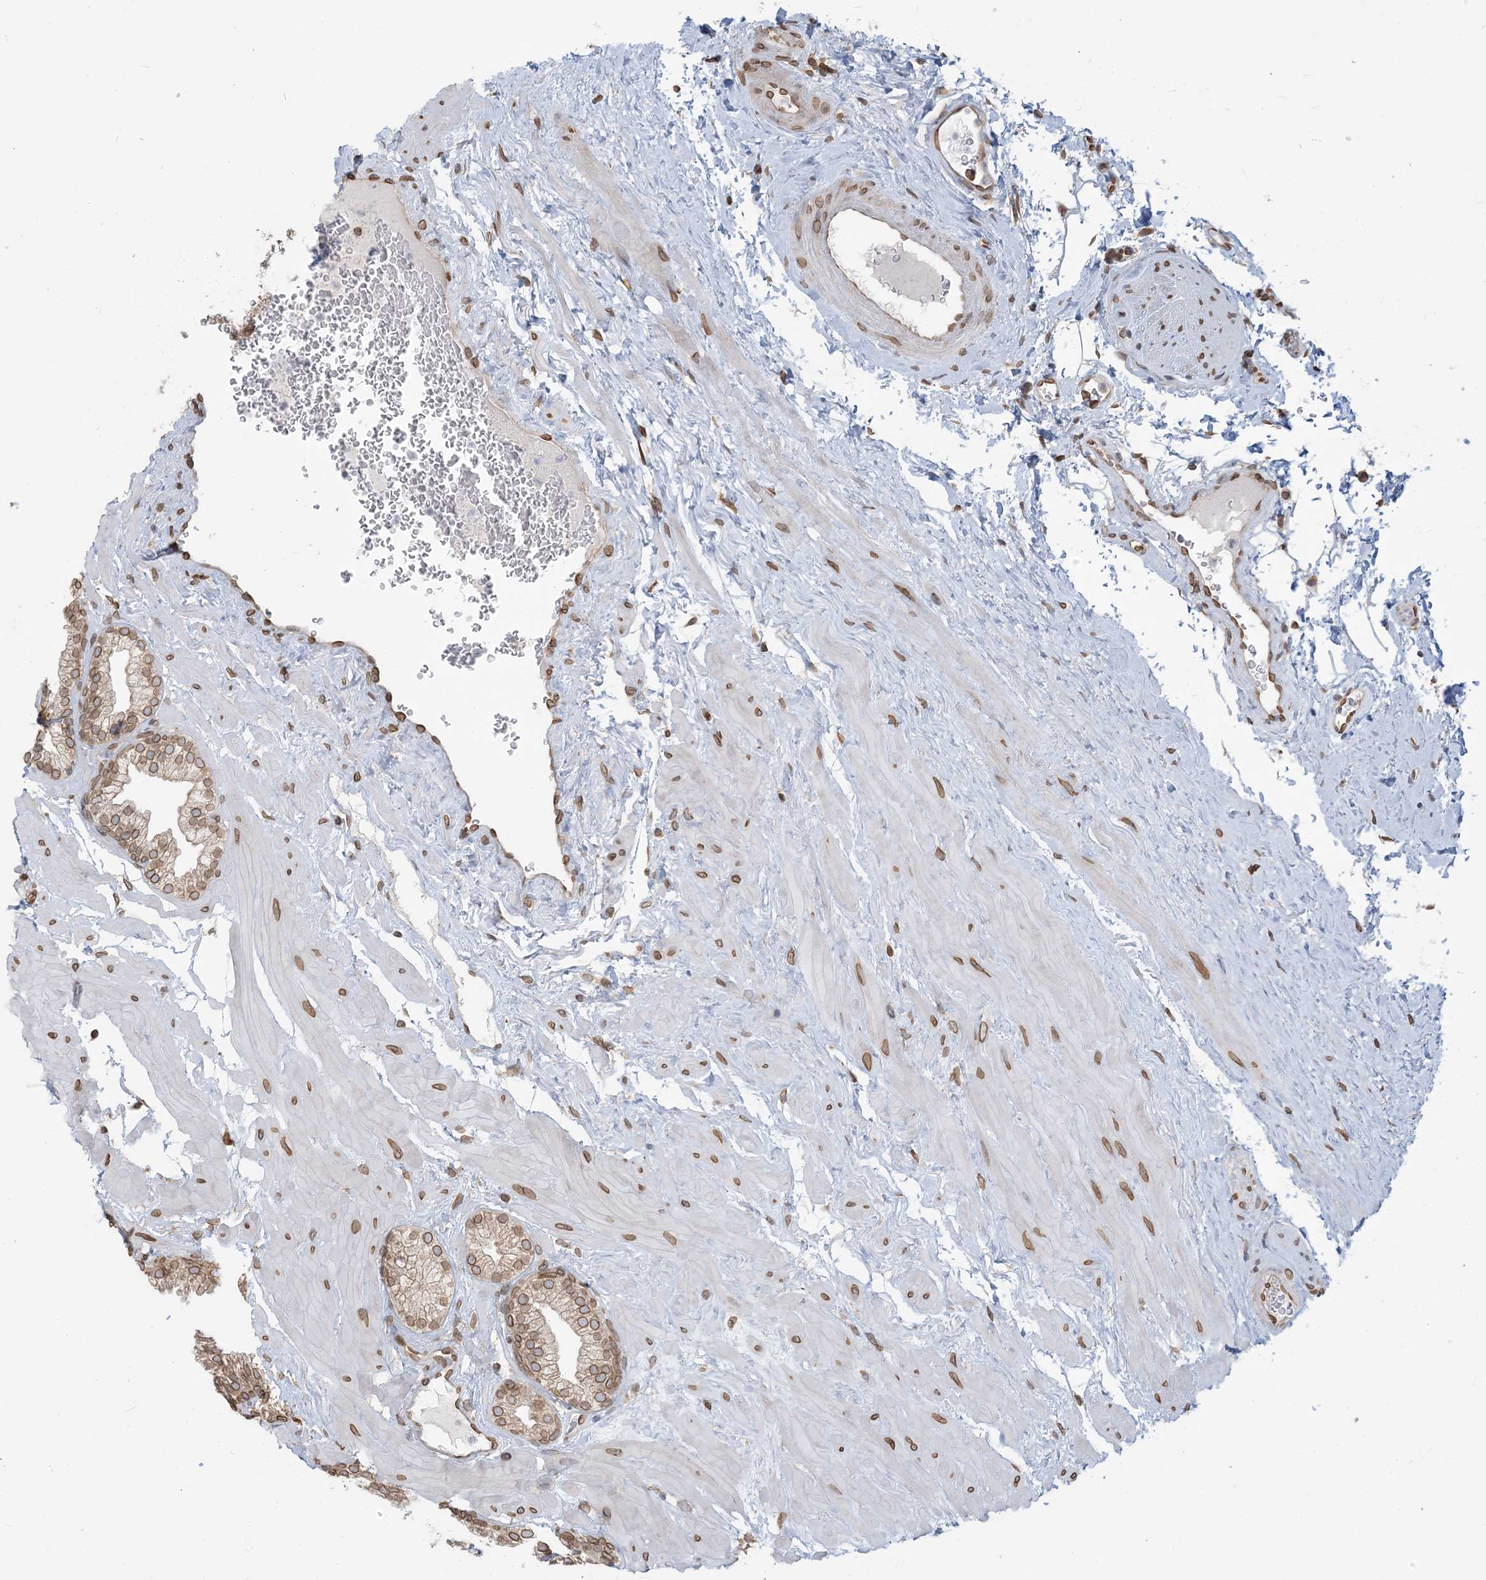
{"staining": {"intensity": "moderate", "quantity": ">75%", "location": "cytoplasmic/membranous,nuclear"}, "tissue": "prostate", "cell_type": "Glandular cells", "image_type": "normal", "snomed": [{"axis": "morphology", "description": "Normal tissue, NOS"}, {"axis": "morphology", "description": "Urothelial carcinoma, Low grade"}, {"axis": "topography", "description": "Urinary bladder"}, {"axis": "topography", "description": "Prostate"}], "caption": "Immunohistochemical staining of unremarkable prostate displays >75% levels of moderate cytoplasmic/membranous,nuclear protein positivity in about >75% of glandular cells. (IHC, brightfield microscopy, high magnification).", "gene": "WWP1", "patient": {"sex": "male", "age": 60}}